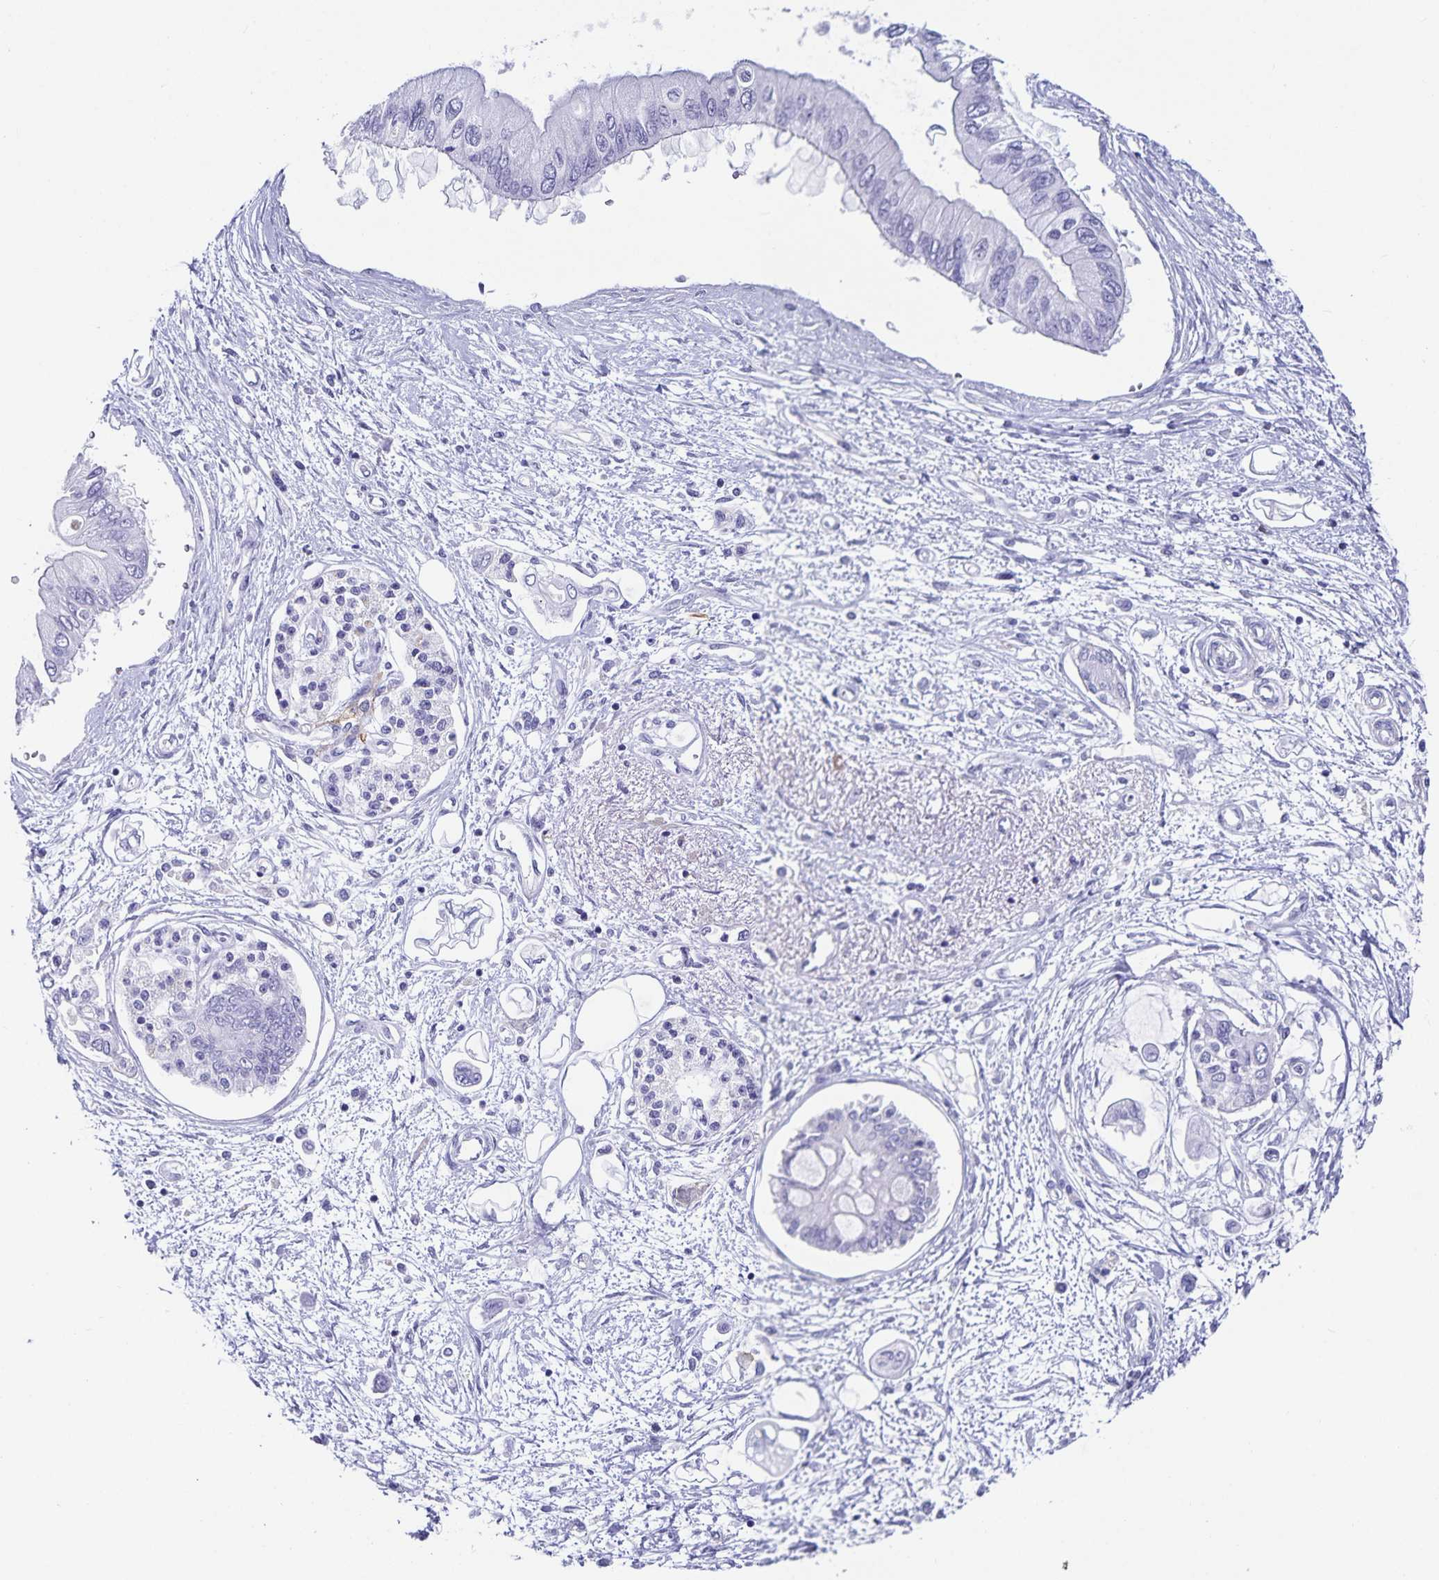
{"staining": {"intensity": "negative", "quantity": "none", "location": "none"}, "tissue": "pancreatic cancer", "cell_type": "Tumor cells", "image_type": "cancer", "snomed": [{"axis": "morphology", "description": "Adenocarcinoma, NOS"}, {"axis": "topography", "description": "Pancreas"}], "caption": "The image exhibits no staining of tumor cells in pancreatic cancer (adenocarcinoma).", "gene": "PLAC1", "patient": {"sex": "female", "age": 77}}